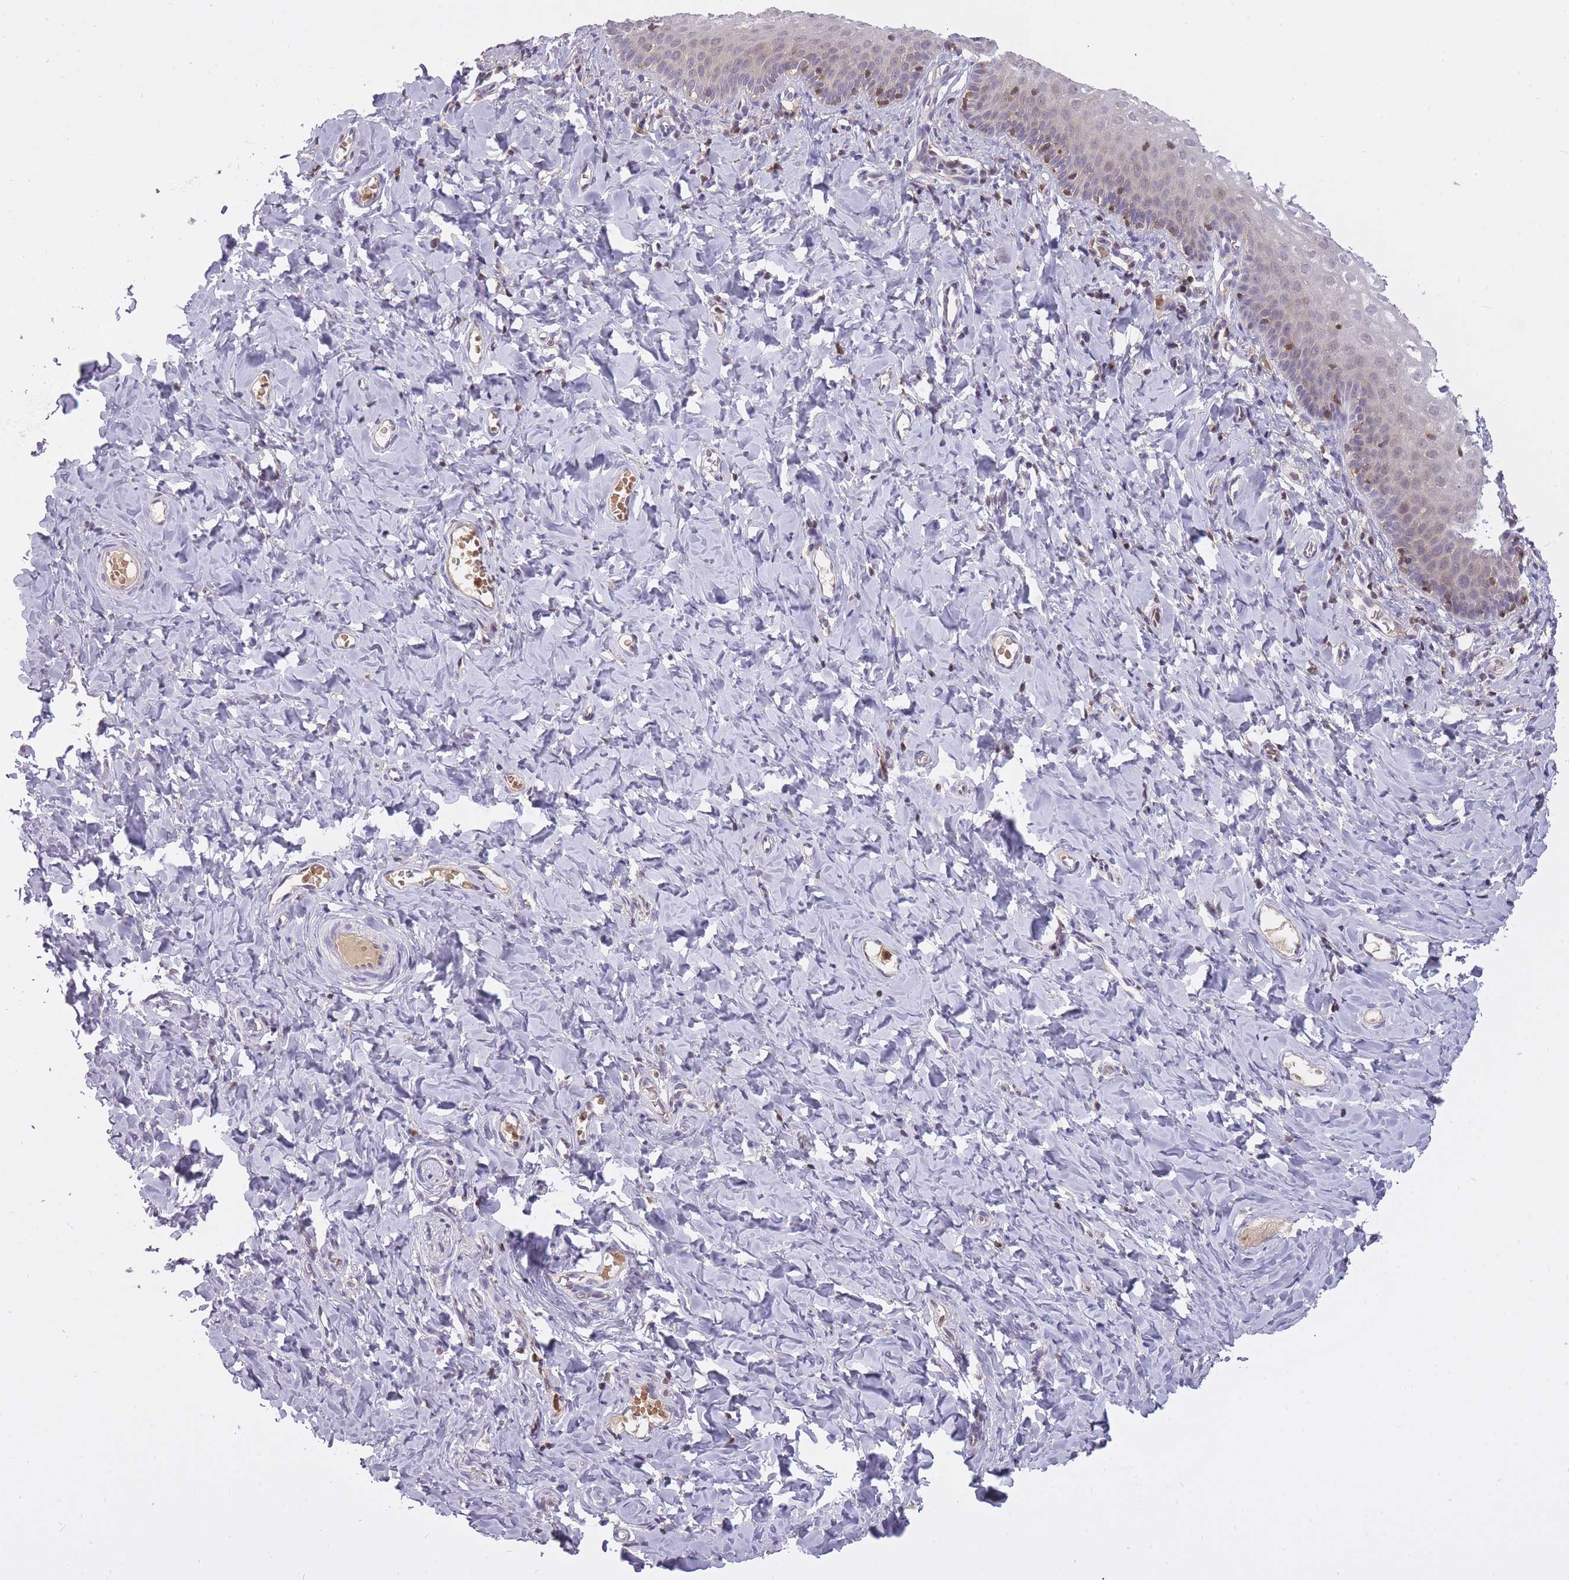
{"staining": {"intensity": "weak", "quantity": "<25%", "location": "cytoplasmic/membranous,nuclear"}, "tissue": "vagina", "cell_type": "Squamous epithelial cells", "image_type": "normal", "snomed": [{"axis": "morphology", "description": "Normal tissue, NOS"}, {"axis": "topography", "description": "Vagina"}], "caption": "Vagina was stained to show a protein in brown. There is no significant positivity in squamous epithelial cells. Nuclei are stained in blue.", "gene": "CXorf38", "patient": {"sex": "female", "age": 60}}